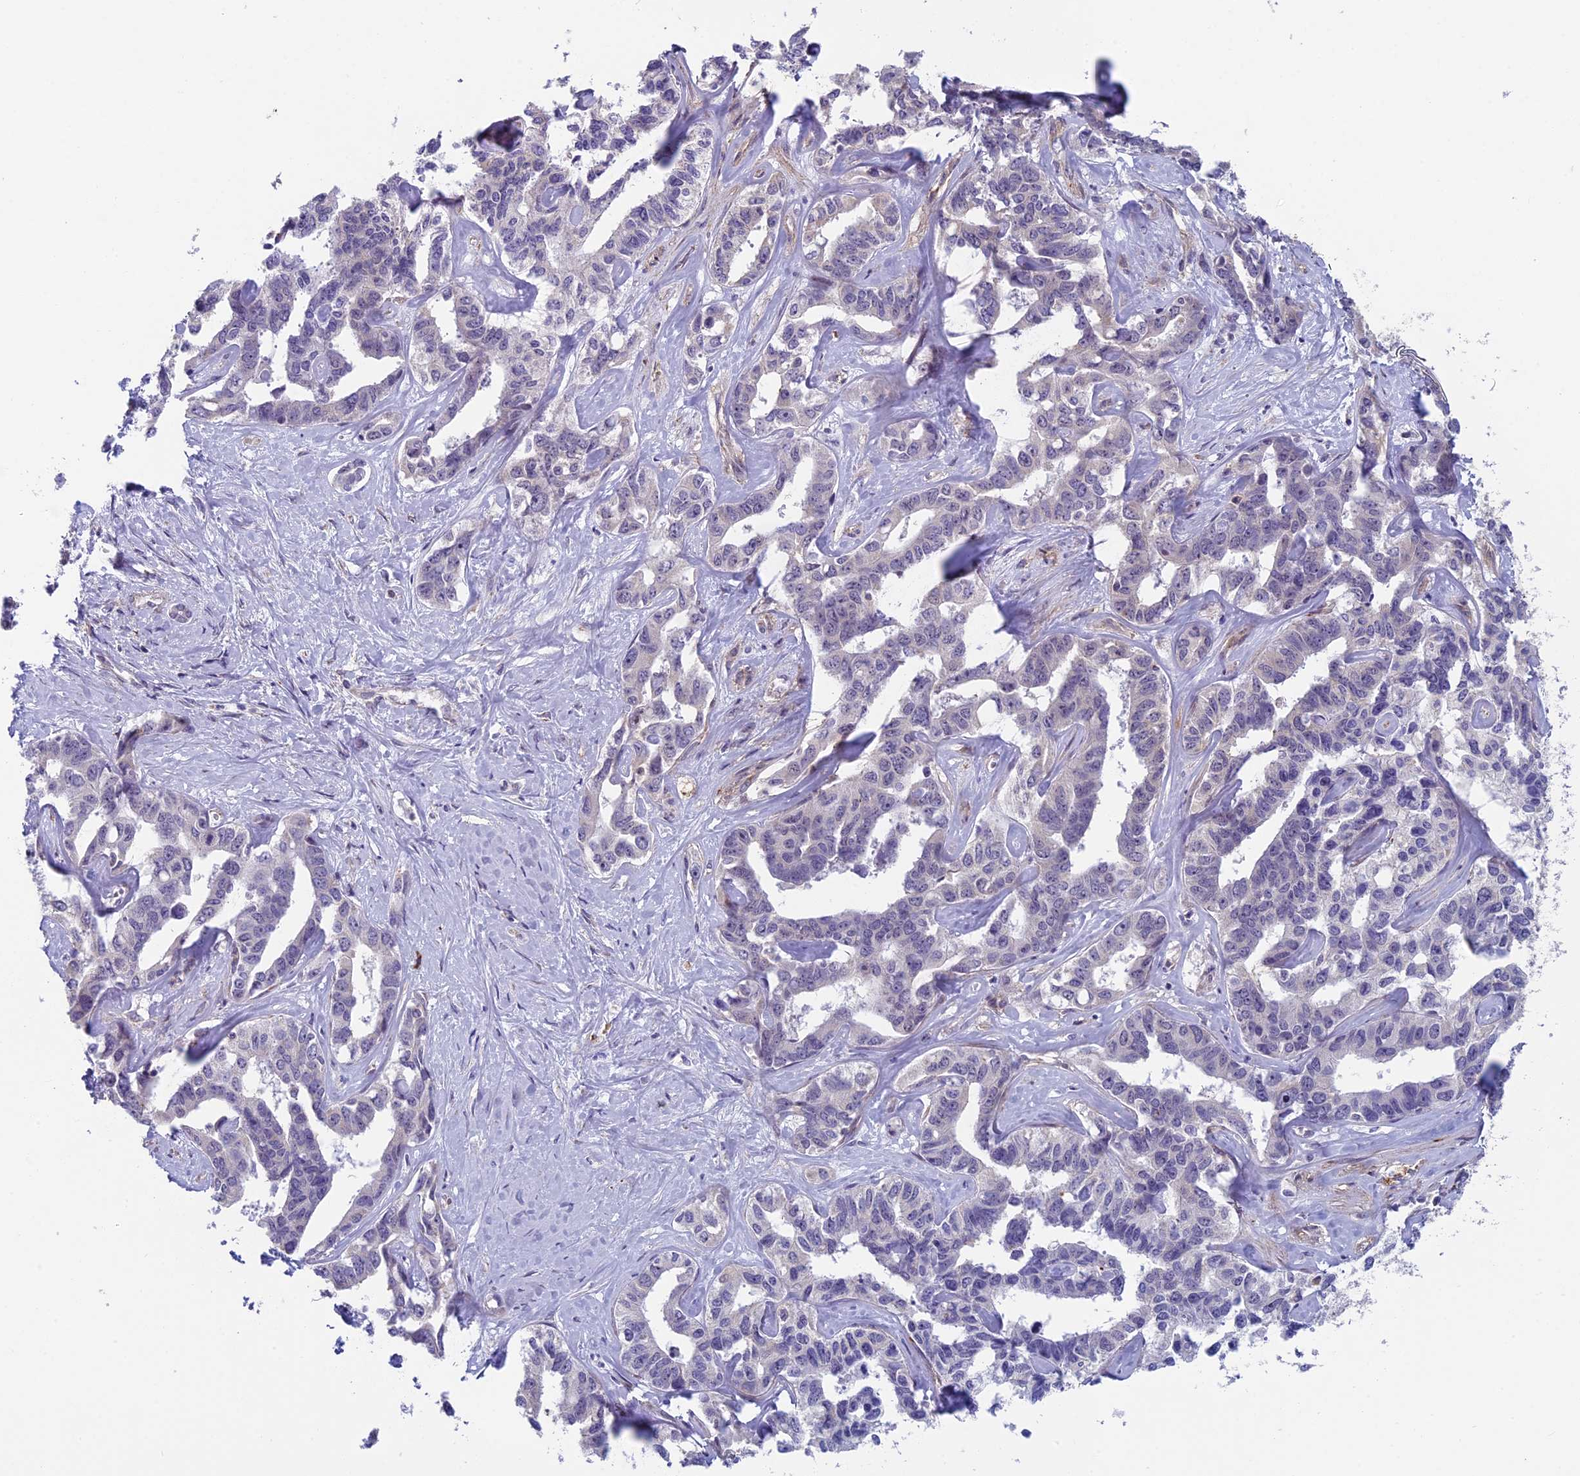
{"staining": {"intensity": "negative", "quantity": "none", "location": "none"}, "tissue": "liver cancer", "cell_type": "Tumor cells", "image_type": "cancer", "snomed": [{"axis": "morphology", "description": "Cholangiocarcinoma"}, {"axis": "topography", "description": "Liver"}], "caption": "This image is of liver cancer (cholangiocarcinoma) stained with immunohistochemistry (IHC) to label a protein in brown with the nuclei are counter-stained blue. There is no staining in tumor cells. (DAB IHC visualized using brightfield microscopy, high magnification).", "gene": "CNEP1R1", "patient": {"sex": "male", "age": 59}}